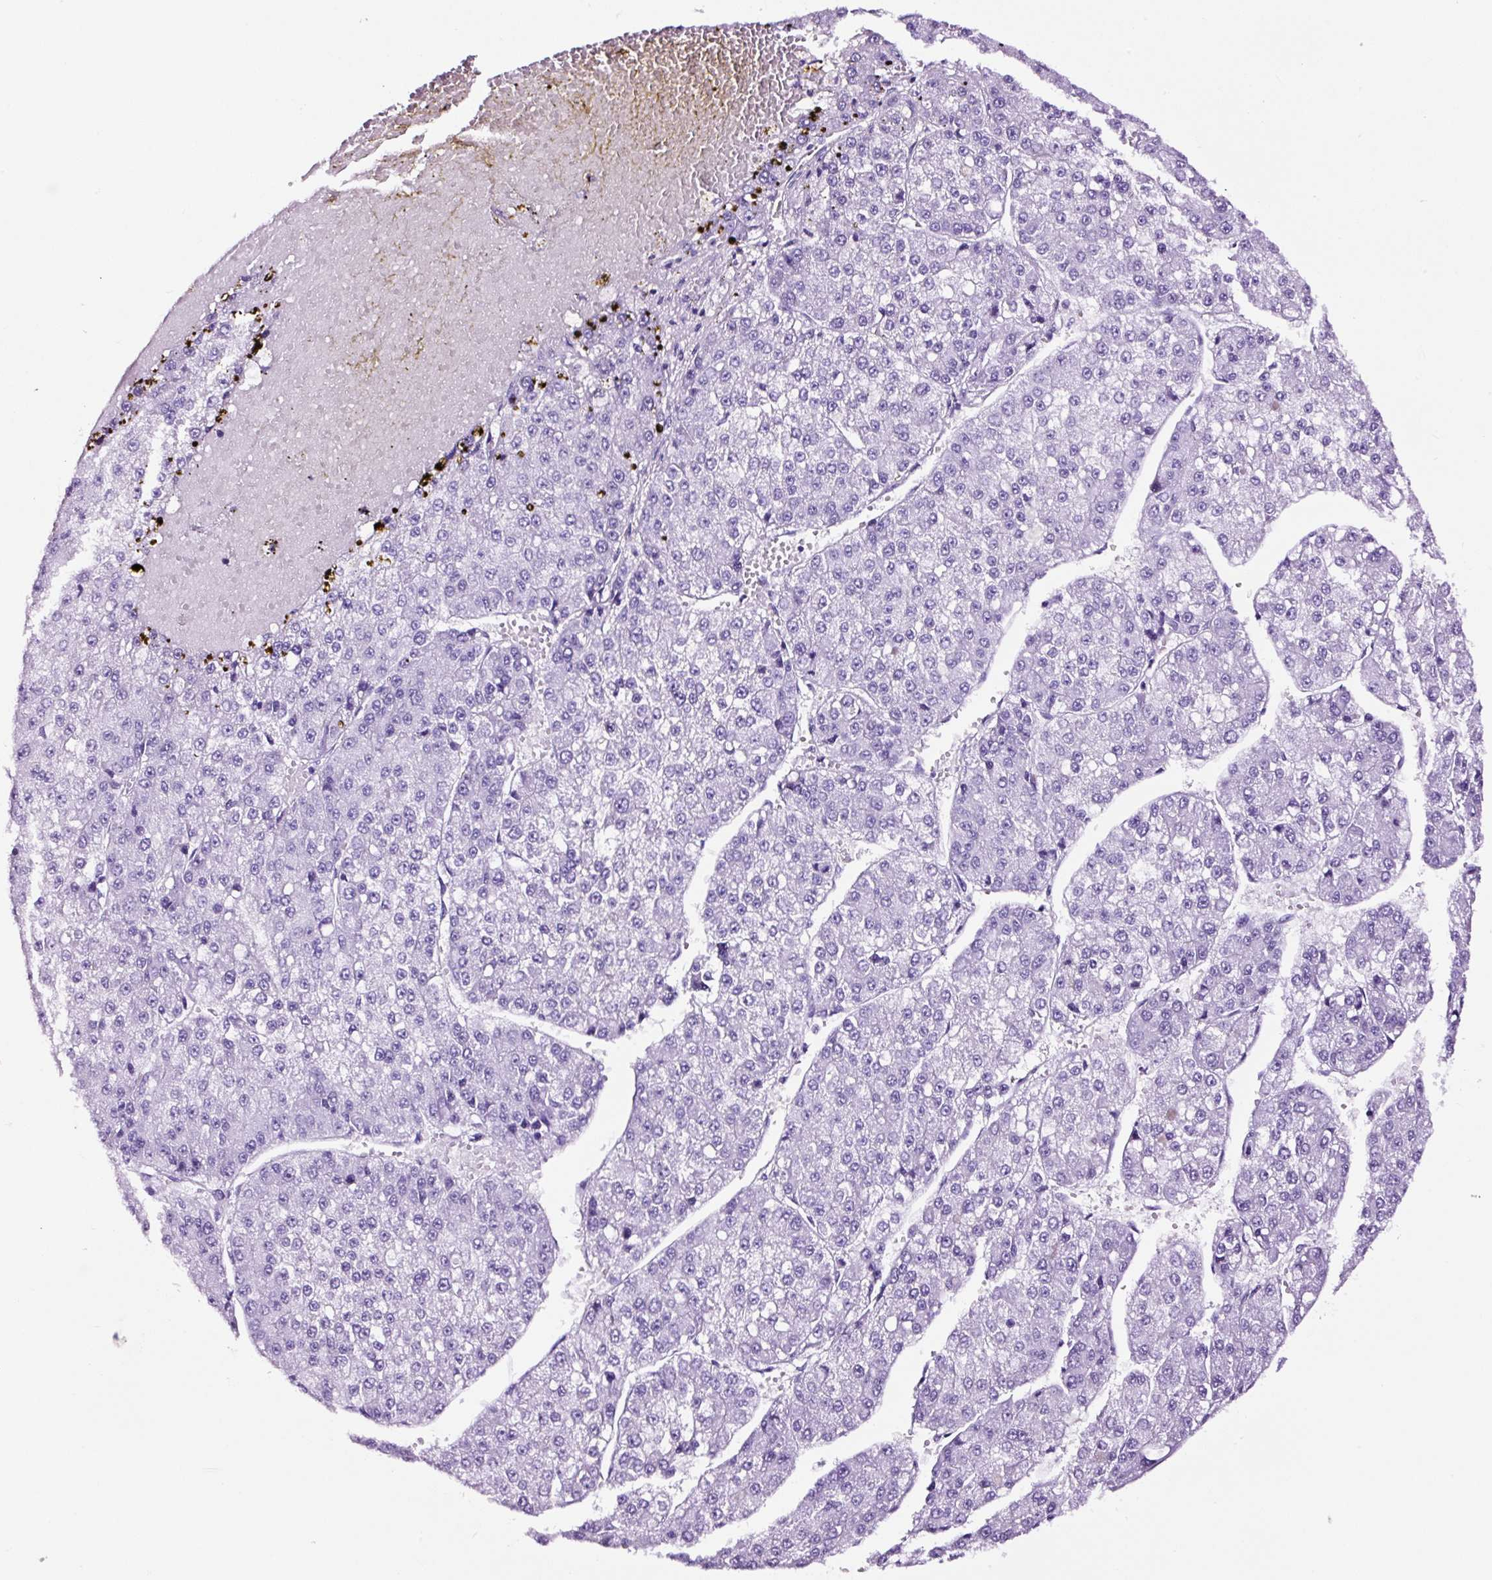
{"staining": {"intensity": "negative", "quantity": "none", "location": "none"}, "tissue": "liver cancer", "cell_type": "Tumor cells", "image_type": "cancer", "snomed": [{"axis": "morphology", "description": "Carcinoma, Hepatocellular, NOS"}, {"axis": "topography", "description": "Liver"}], "caption": "There is no significant positivity in tumor cells of liver hepatocellular carcinoma. (Brightfield microscopy of DAB (3,3'-diaminobenzidine) immunohistochemistry (IHC) at high magnification).", "gene": "FBXL7", "patient": {"sex": "female", "age": 73}}